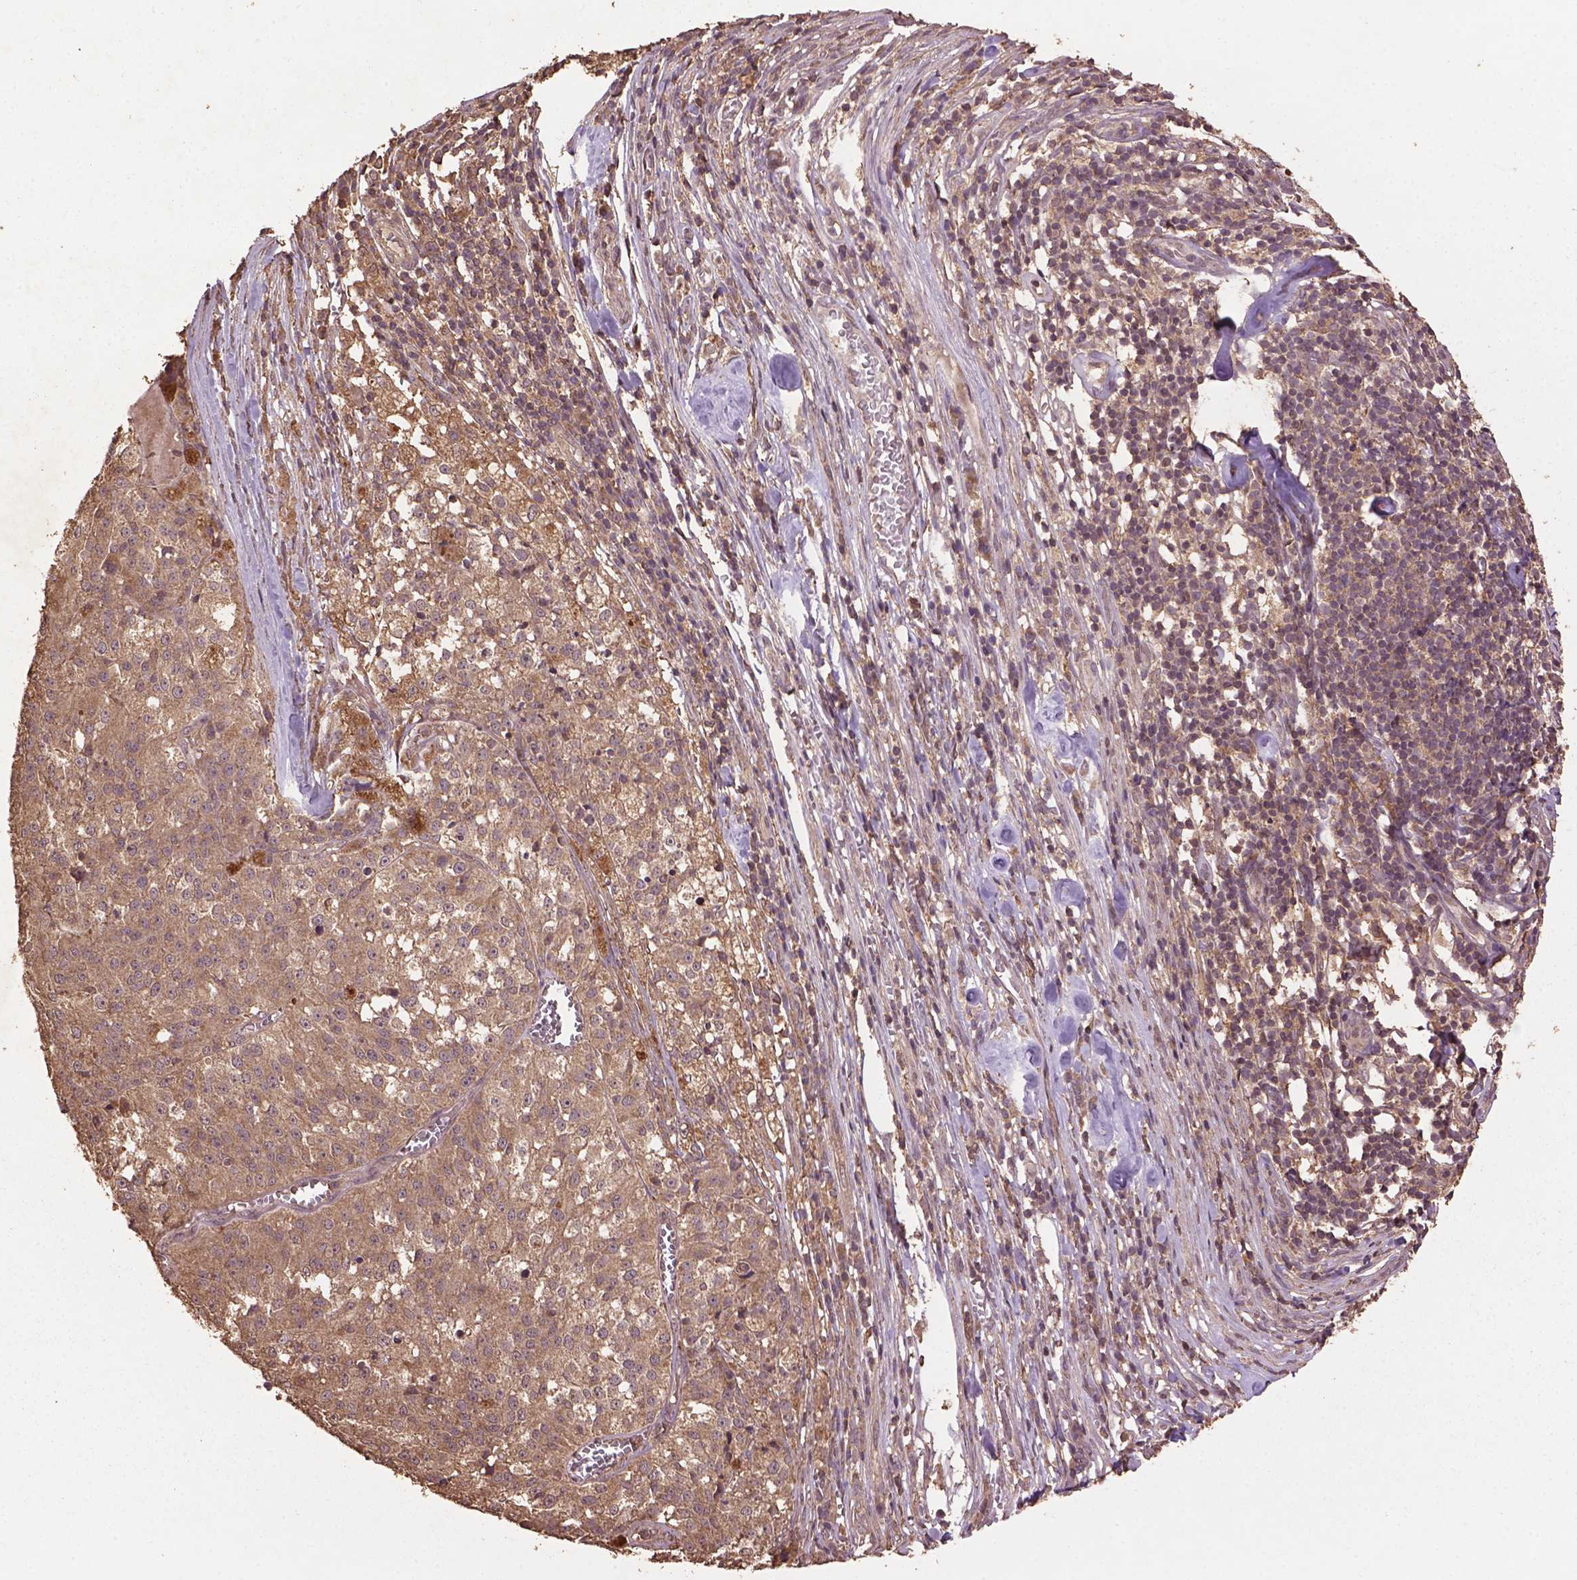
{"staining": {"intensity": "weak", "quantity": ">75%", "location": "cytoplasmic/membranous"}, "tissue": "melanoma", "cell_type": "Tumor cells", "image_type": "cancer", "snomed": [{"axis": "morphology", "description": "Malignant melanoma, Metastatic site"}, {"axis": "topography", "description": "Lymph node"}], "caption": "IHC staining of malignant melanoma (metastatic site), which displays low levels of weak cytoplasmic/membranous expression in approximately >75% of tumor cells indicating weak cytoplasmic/membranous protein positivity. The staining was performed using DAB (3,3'-diaminobenzidine) (brown) for protein detection and nuclei were counterstained in hematoxylin (blue).", "gene": "BABAM1", "patient": {"sex": "female", "age": 64}}